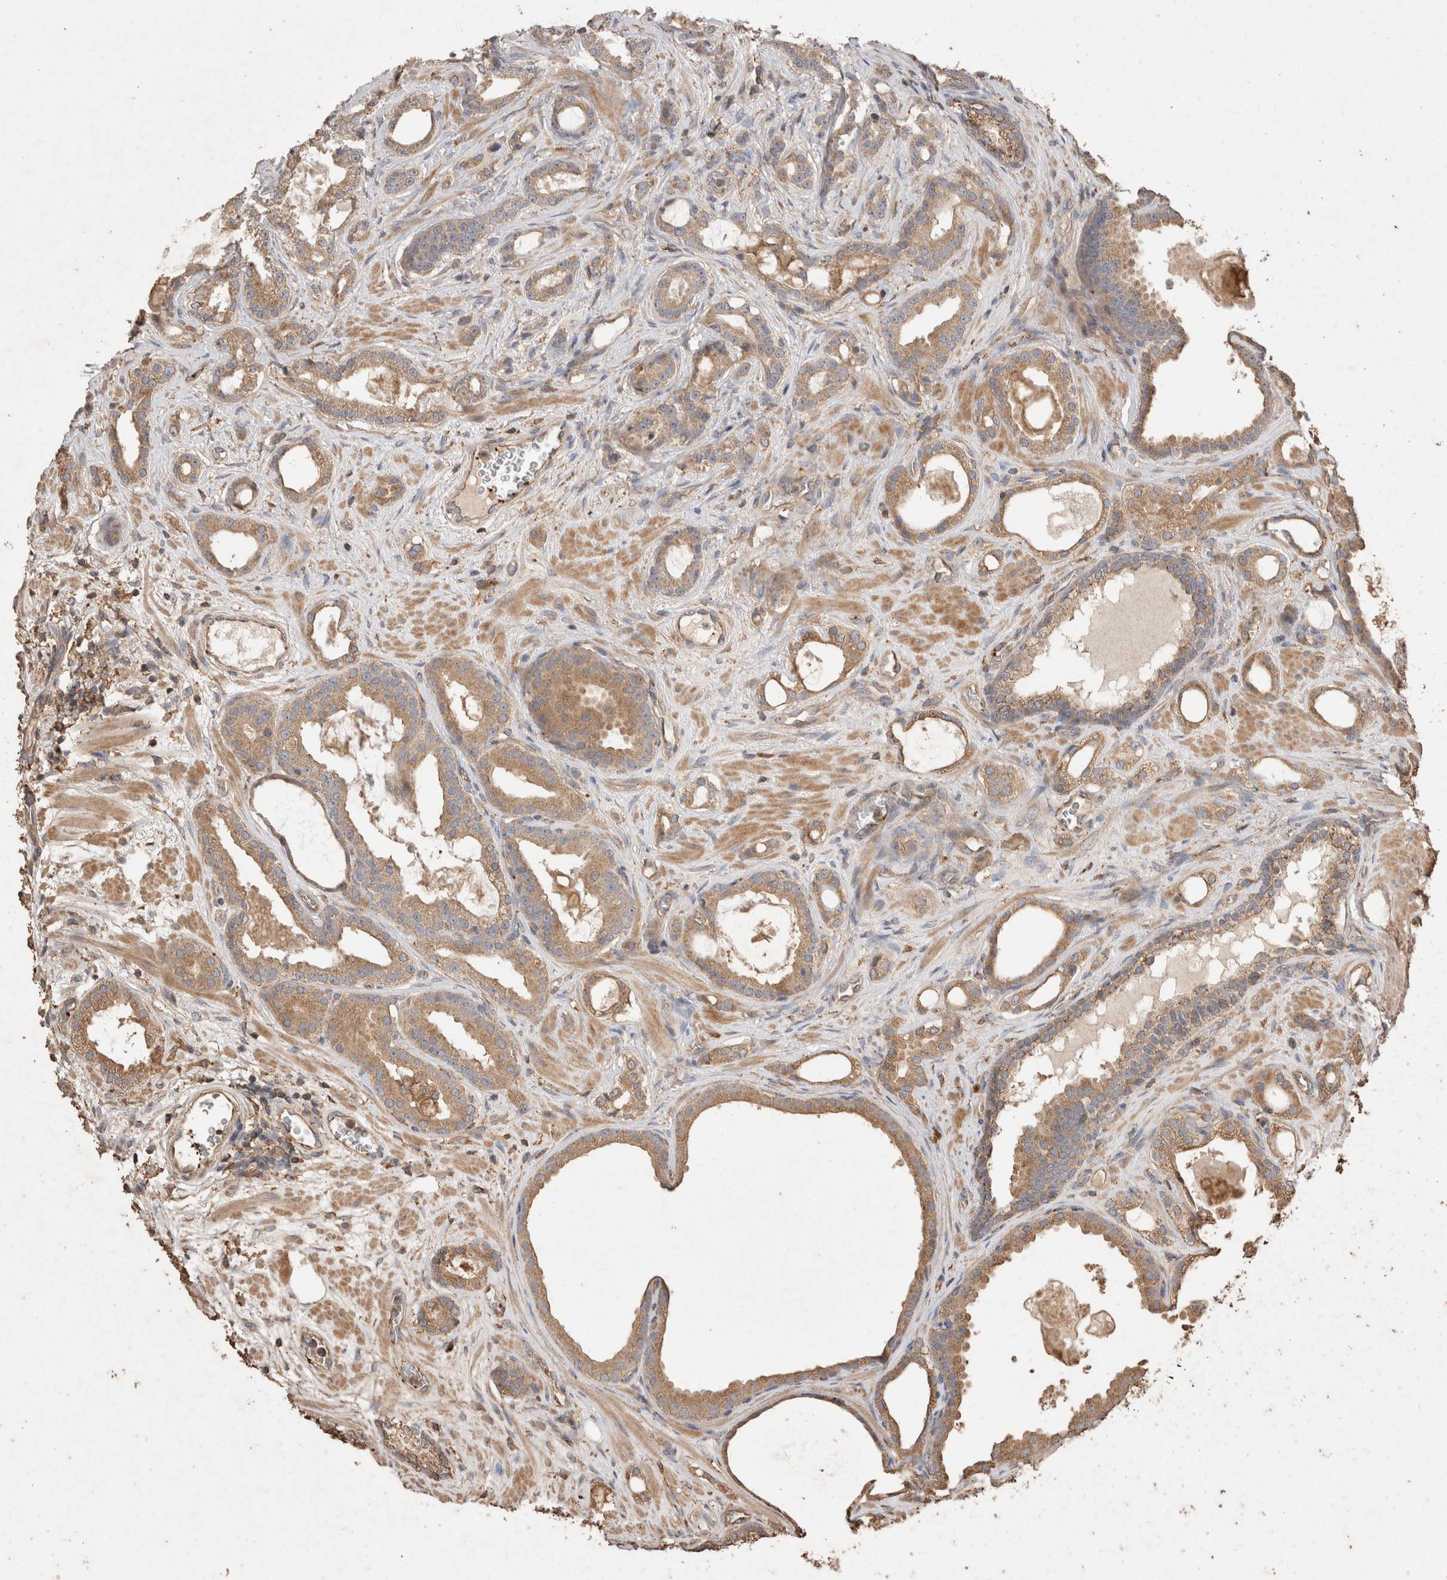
{"staining": {"intensity": "moderate", "quantity": ">75%", "location": "cytoplasmic/membranous"}, "tissue": "prostate cancer", "cell_type": "Tumor cells", "image_type": "cancer", "snomed": [{"axis": "morphology", "description": "Adenocarcinoma, High grade"}, {"axis": "topography", "description": "Prostate"}], "caption": "Prostate cancer (adenocarcinoma (high-grade)) was stained to show a protein in brown. There is medium levels of moderate cytoplasmic/membranous positivity in approximately >75% of tumor cells. (Brightfield microscopy of DAB IHC at high magnification).", "gene": "SNX31", "patient": {"sex": "male", "age": 60}}